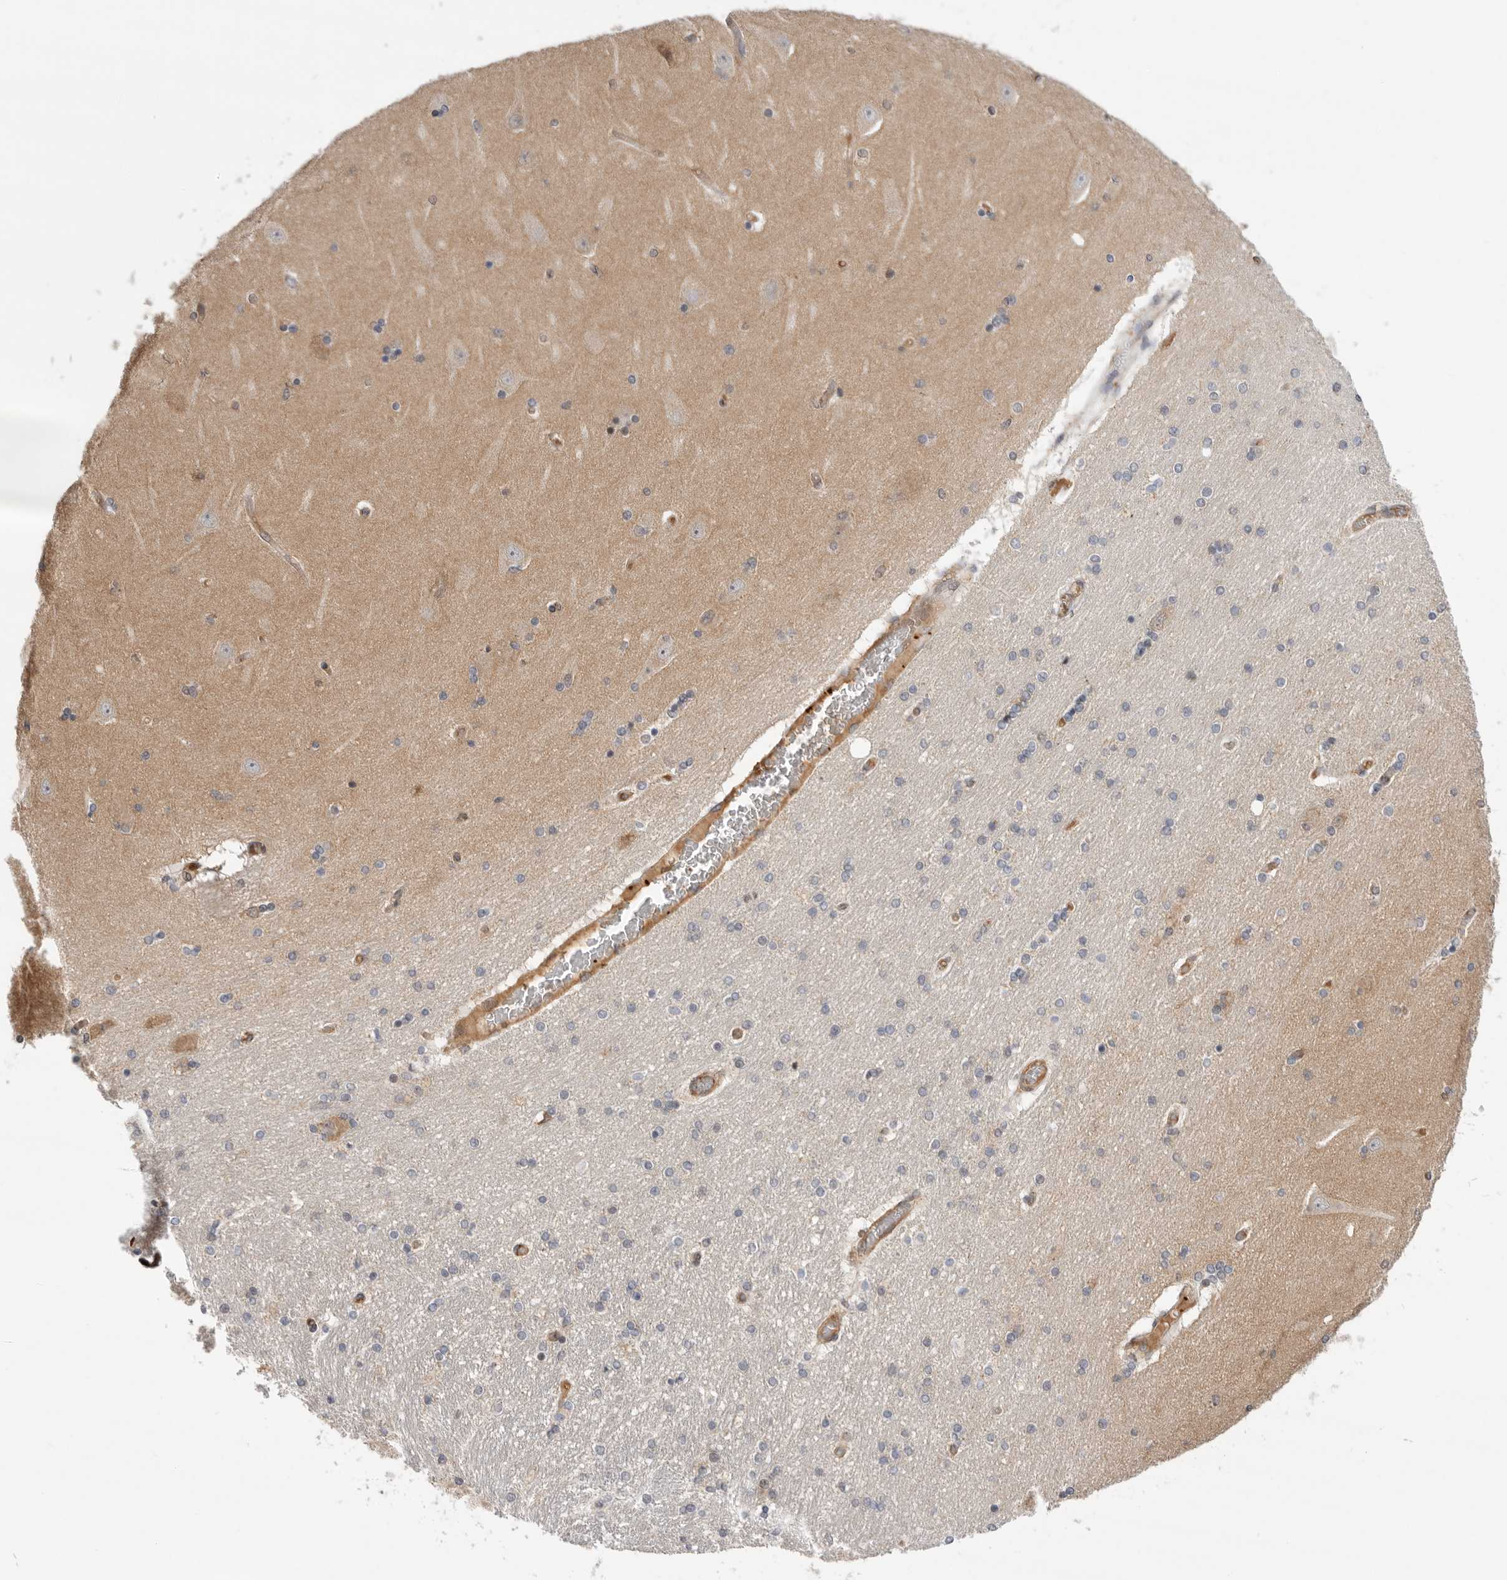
{"staining": {"intensity": "negative", "quantity": "none", "location": "none"}, "tissue": "hippocampus", "cell_type": "Glial cells", "image_type": "normal", "snomed": [{"axis": "morphology", "description": "Normal tissue, NOS"}, {"axis": "topography", "description": "Hippocampus"}], "caption": "Protein analysis of benign hippocampus exhibits no significant positivity in glial cells.", "gene": "CDC42BPB", "patient": {"sex": "female", "age": 54}}